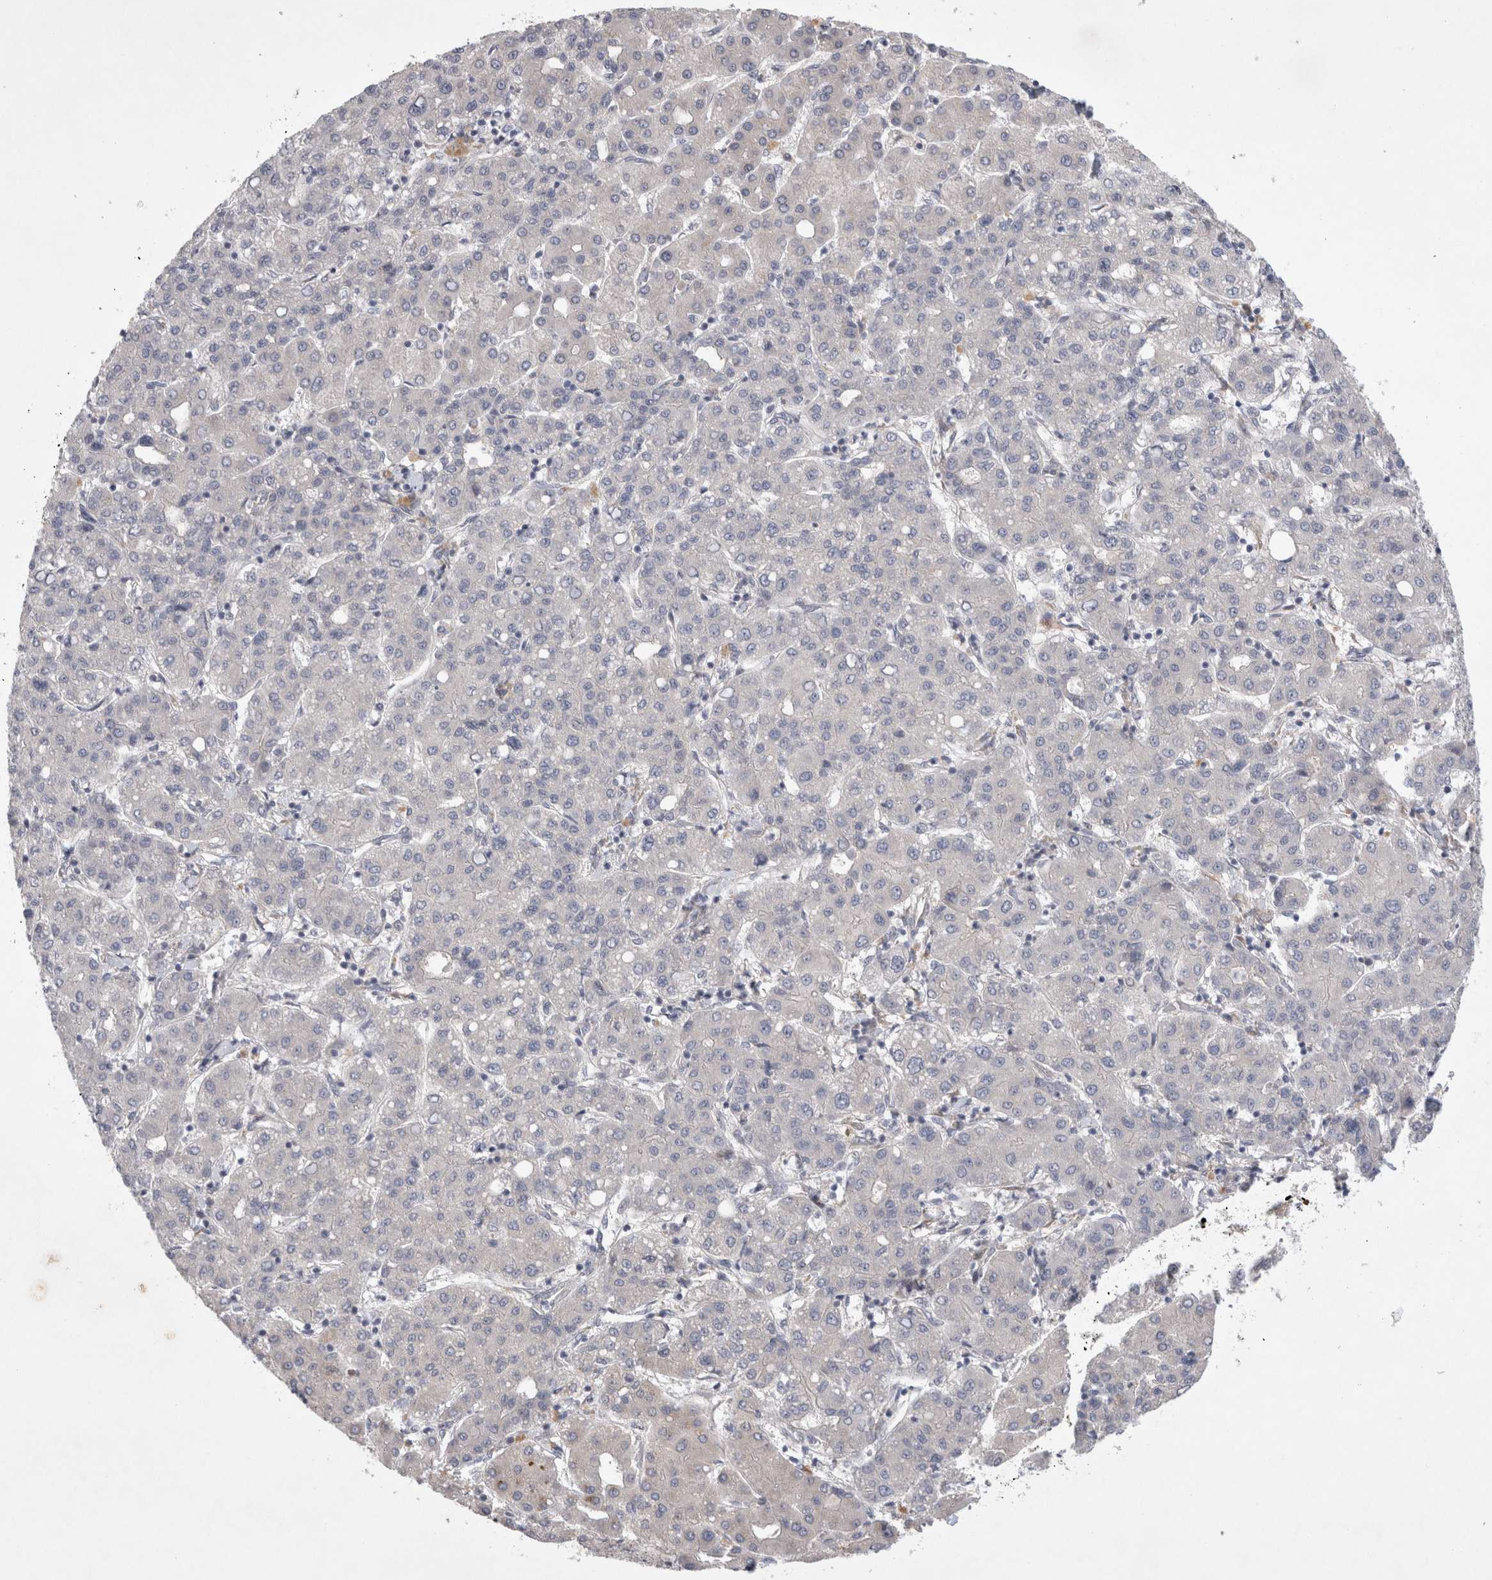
{"staining": {"intensity": "negative", "quantity": "none", "location": "none"}, "tissue": "liver cancer", "cell_type": "Tumor cells", "image_type": "cancer", "snomed": [{"axis": "morphology", "description": "Carcinoma, Hepatocellular, NOS"}, {"axis": "topography", "description": "Liver"}], "caption": "Protein analysis of liver cancer exhibits no significant expression in tumor cells.", "gene": "BZW2", "patient": {"sex": "male", "age": 65}}